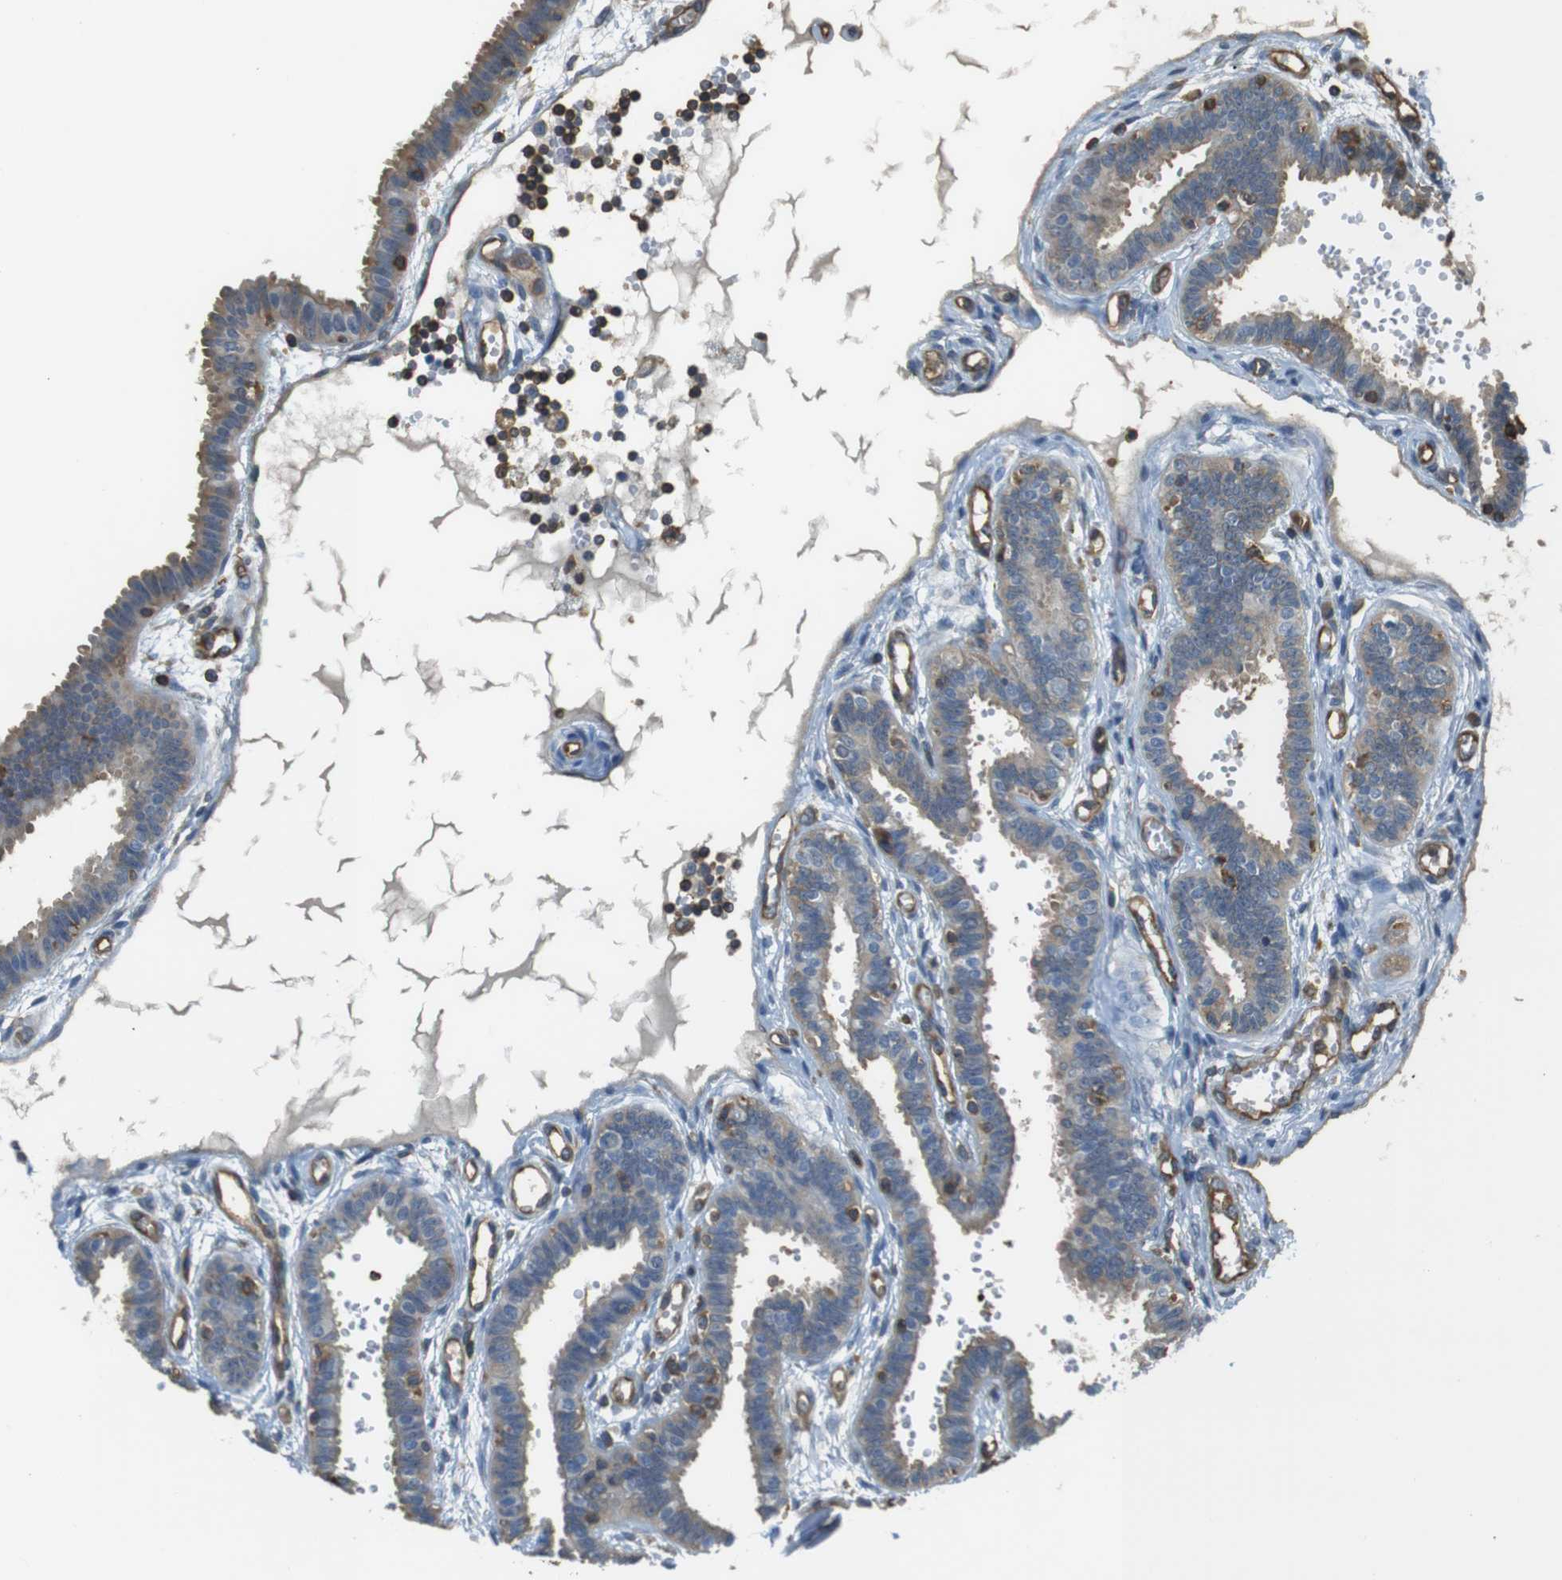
{"staining": {"intensity": "weak", "quantity": ">75%", "location": "cytoplasmic/membranous"}, "tissue": "fallopian tube", "cell_type": "Glandular cells", "image_type": "normal", "snomed": [{"axis": "morphology", "description": "Normal tissue, NOS"}, {"axis": "topography", "description": "Fallopian tube"}], "caption": "A brown stain labels weak cytoplasmic/membranous expression of a protein in glandular cells of benign fallopian tube.", "gene": "FCAR", "patient": {"sex": "female", "age": 32}}